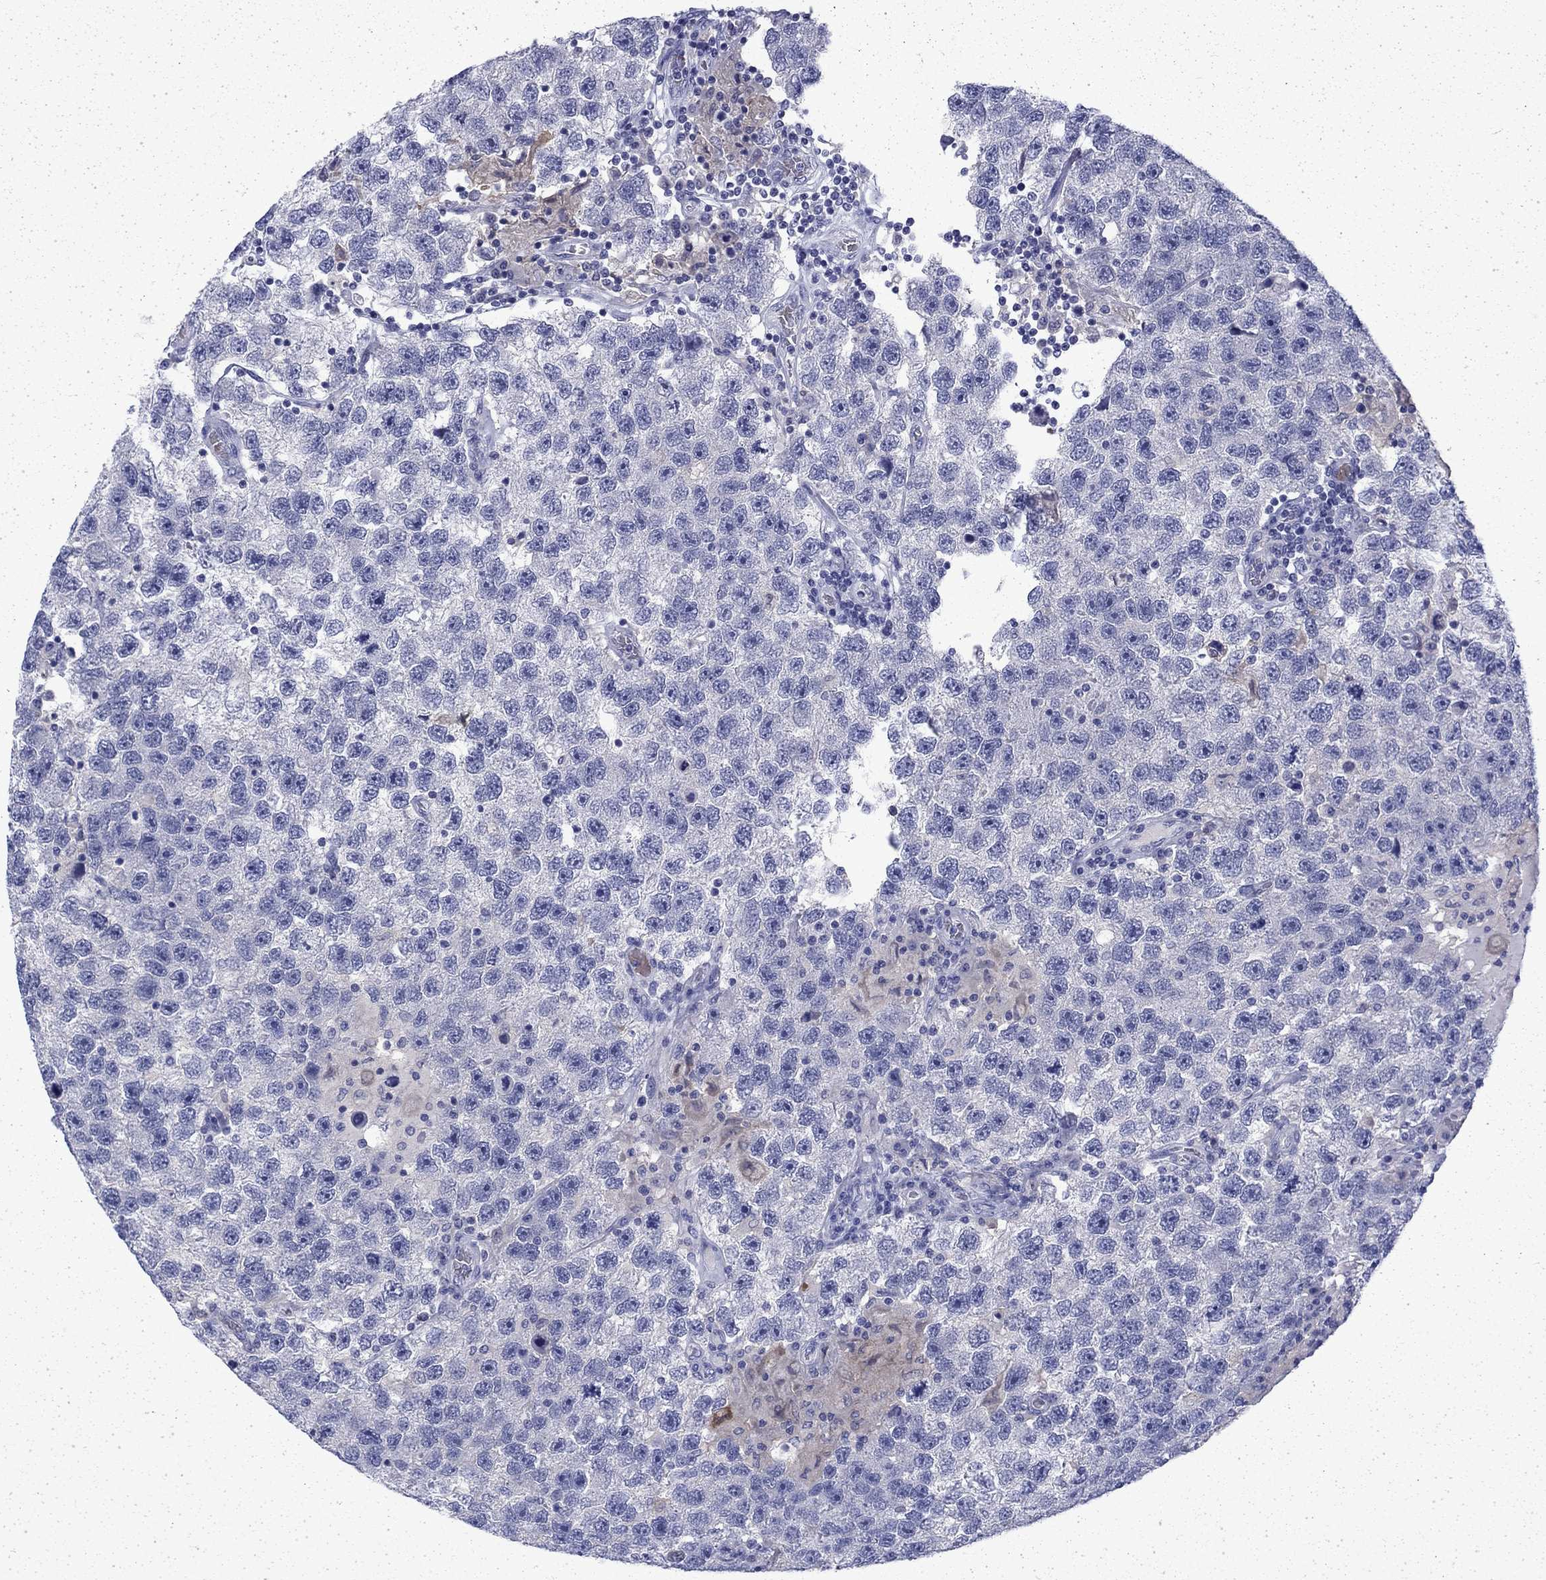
{"staining": {"intensity": "negative", "quantity": "none", "location": "none"}, "tissue": "testis cancer", "cell_type": "Tumor cells", "image_type": "cancer", "snomed": [{"axis": "morphology", "description": "Seminoma, NOS"}, {"axis": "topography", "description": "Testis"}], "caption": "An immunohistochemistry (IHC) micrograph of testis cancer (seminoma) is shown. There is no staining in tumor cells of testis cancer (seminoma). (DAB (3,3'-diaminobenzidine) immunohistochemistry (IHC) with hematoxylin counter stain).", "gene": "ENPP6", "patient": {"sex": "male", "age": 26}}